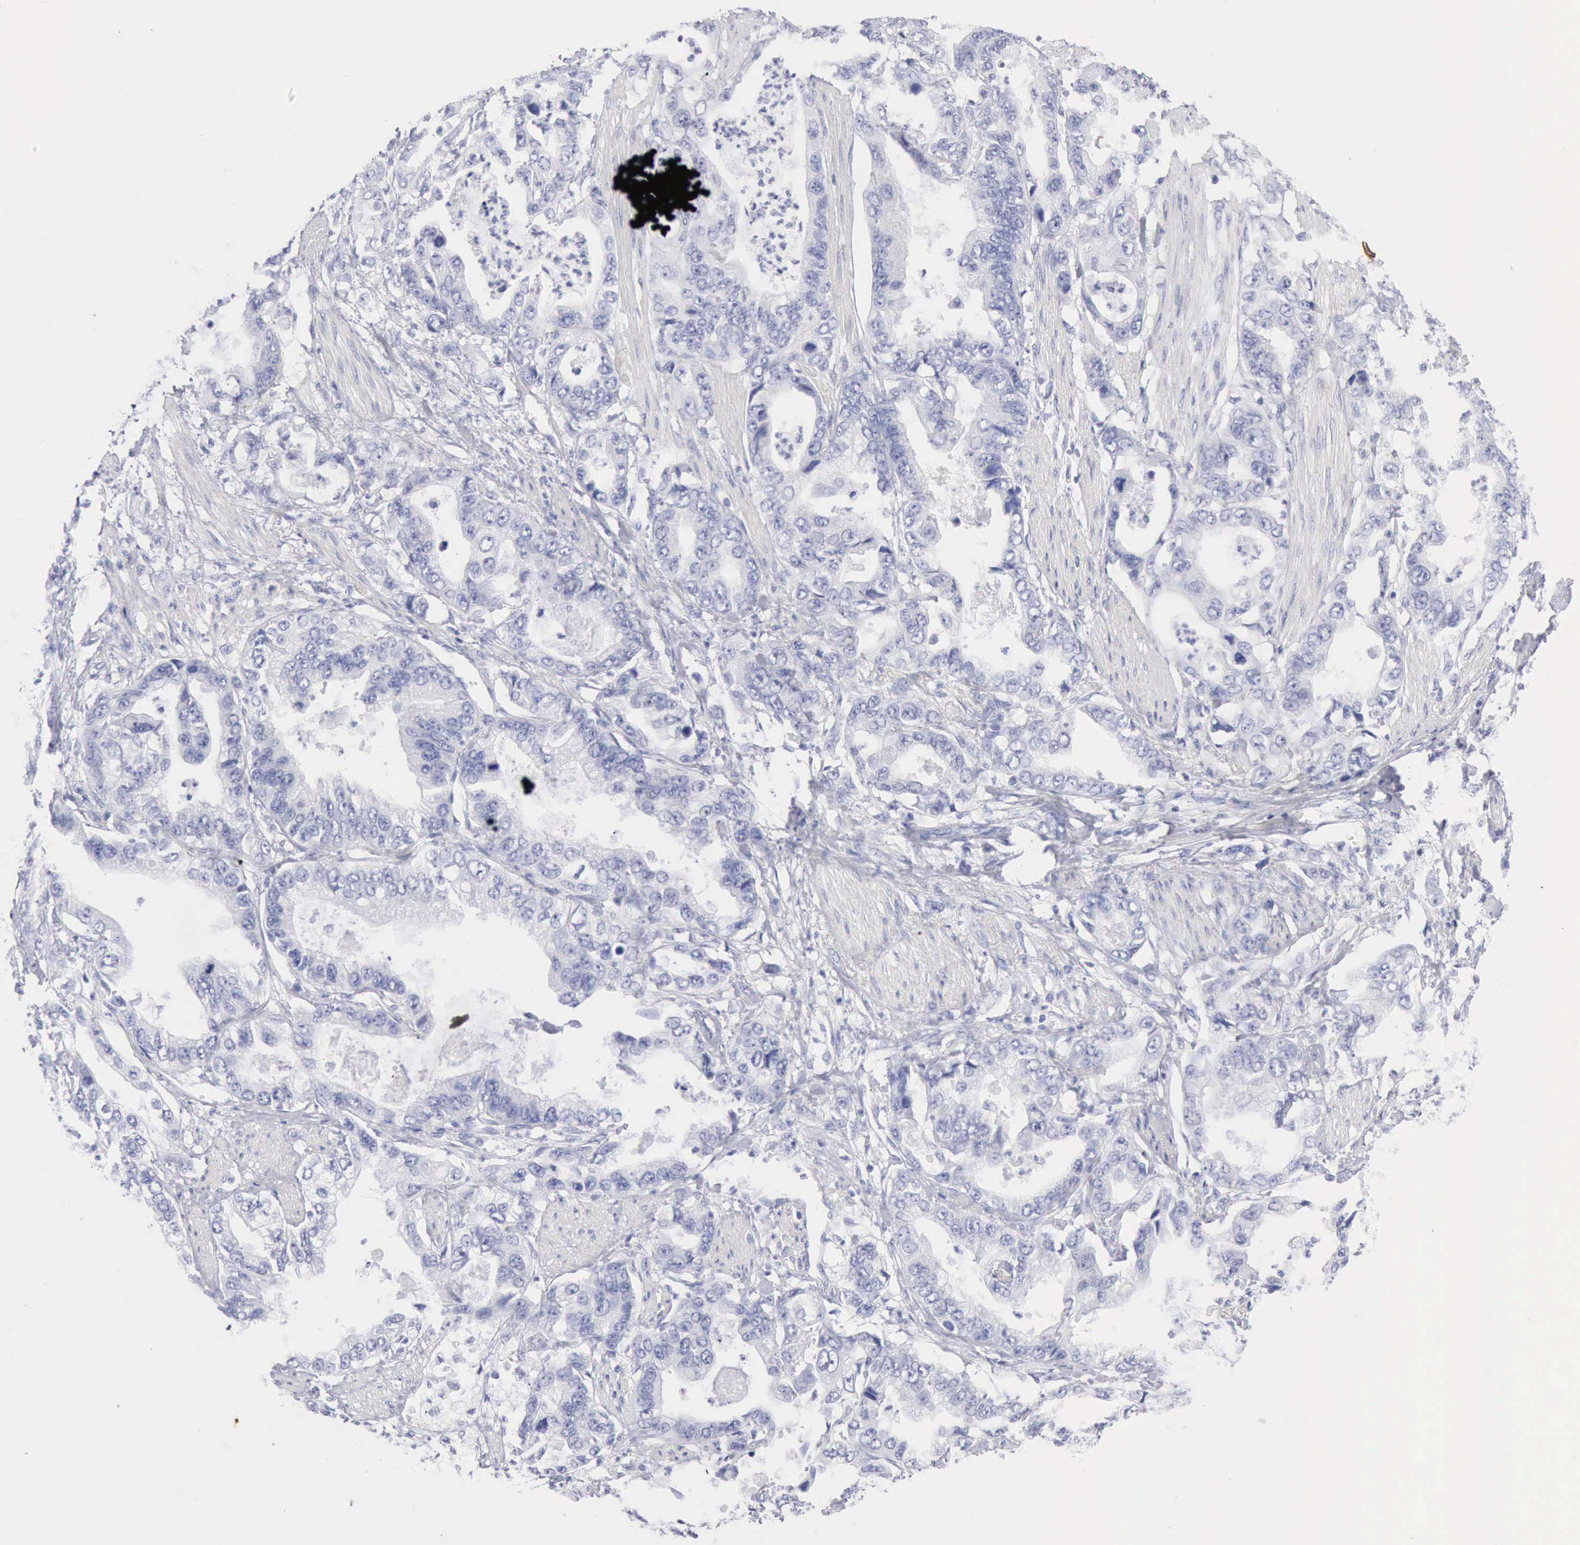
{"staining": {"intensity": "negative", "quantity": "none", "location": "none"}, "tissue": "stomach cancer", "cell_type": "Tumor cells", "image_type": "cancer", "snomed": [{"axis": "morphology", "description": "Adenocarcinoma, NOS"}, {"axis": "topography", "description": "Pancreas"}, {"axis": "topography", "description": "Stomach, upper"}], "caption": "This is a image of immunohistochemistry (IHC) staining of stomach cancer, which shows no positivity in tumor cells.", "gene": "KRT10", "patient": {"sex": "male", "age": 77}}